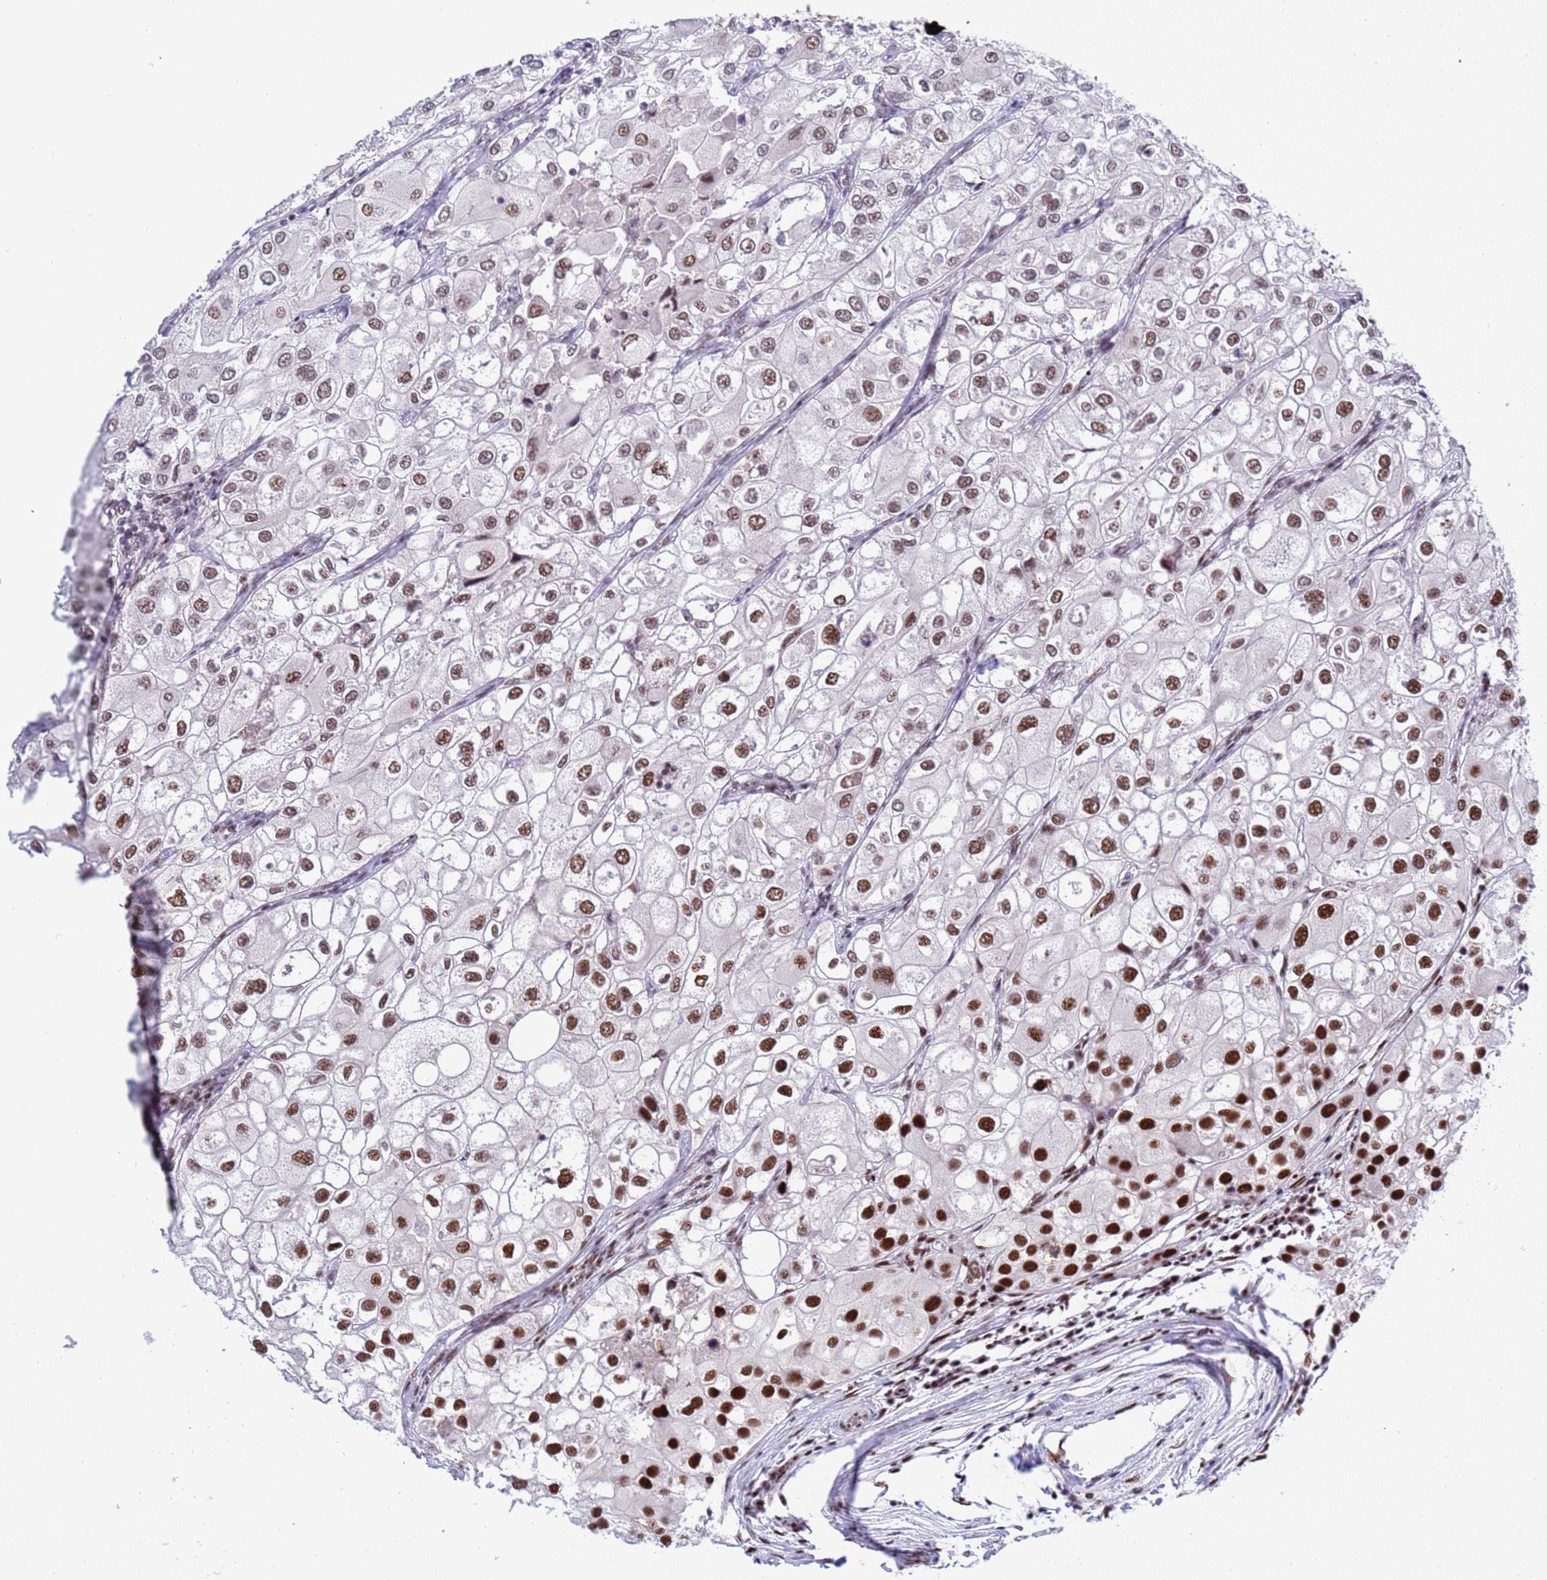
{"staining": {"intensity": "strong", "quantity": ">75%", "location": "nuclear"}, "tissue": "urothelial cancer", "cell_type": "Tumor cells", "image_type": "cancer", "snomed": [{"axis": "morphology", "description": "Urothelial carcinoma, High grade"}, {"axis": "topography", "description": "Urinary bladder"}], "caption": "Human urothelial cancer stained for a protein (brown) demonstrates strong nuclear positive staining in approximately >75% of tumor cells.", "gene": "THOC2", "patient": {"sex": "male", "age": 64}}